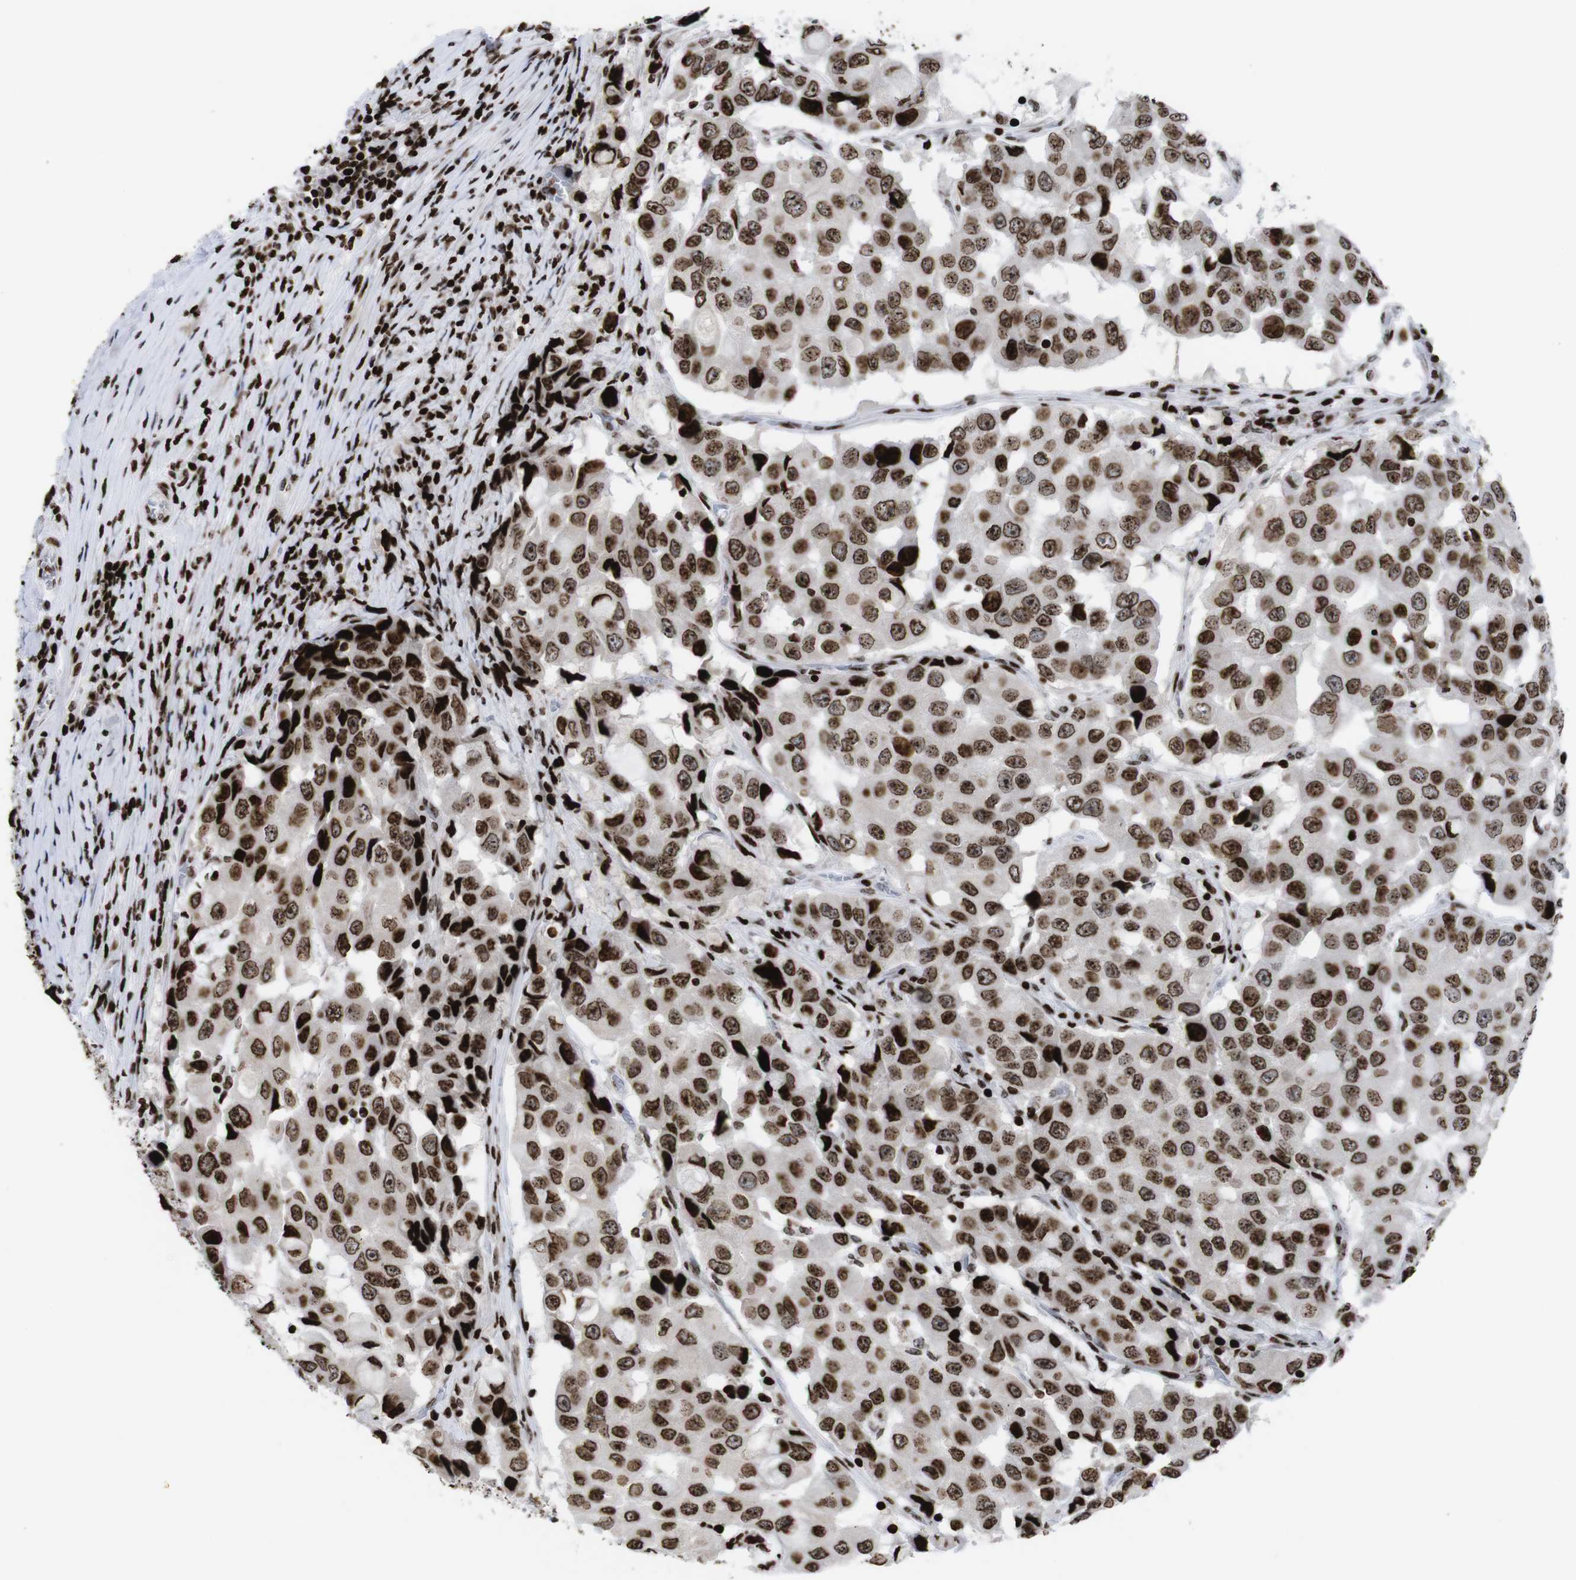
{"staining": {"intensity": "strong", "quantity": ">75%", "location": "cytoplasmic/membranous,nuclear"}, "tissue": "breast cancer", "cell_type": "Tumor cells", "image_type": "cancer", "snomed": [{"axis": "morphology", "description": "Duct carcinoma"}, {"axis": "topography", "description": "Breast"}], "caption": "There is high levels of strong cytoplasmic/membranous and nuclear positivity in tumor cells of breast cancer (infiltrating ductal carcinoma), as demonstrated by immunohistochemical staining (brown color).", "gene": "H1-4", "patient": {"sex": "female", "age": 27}}